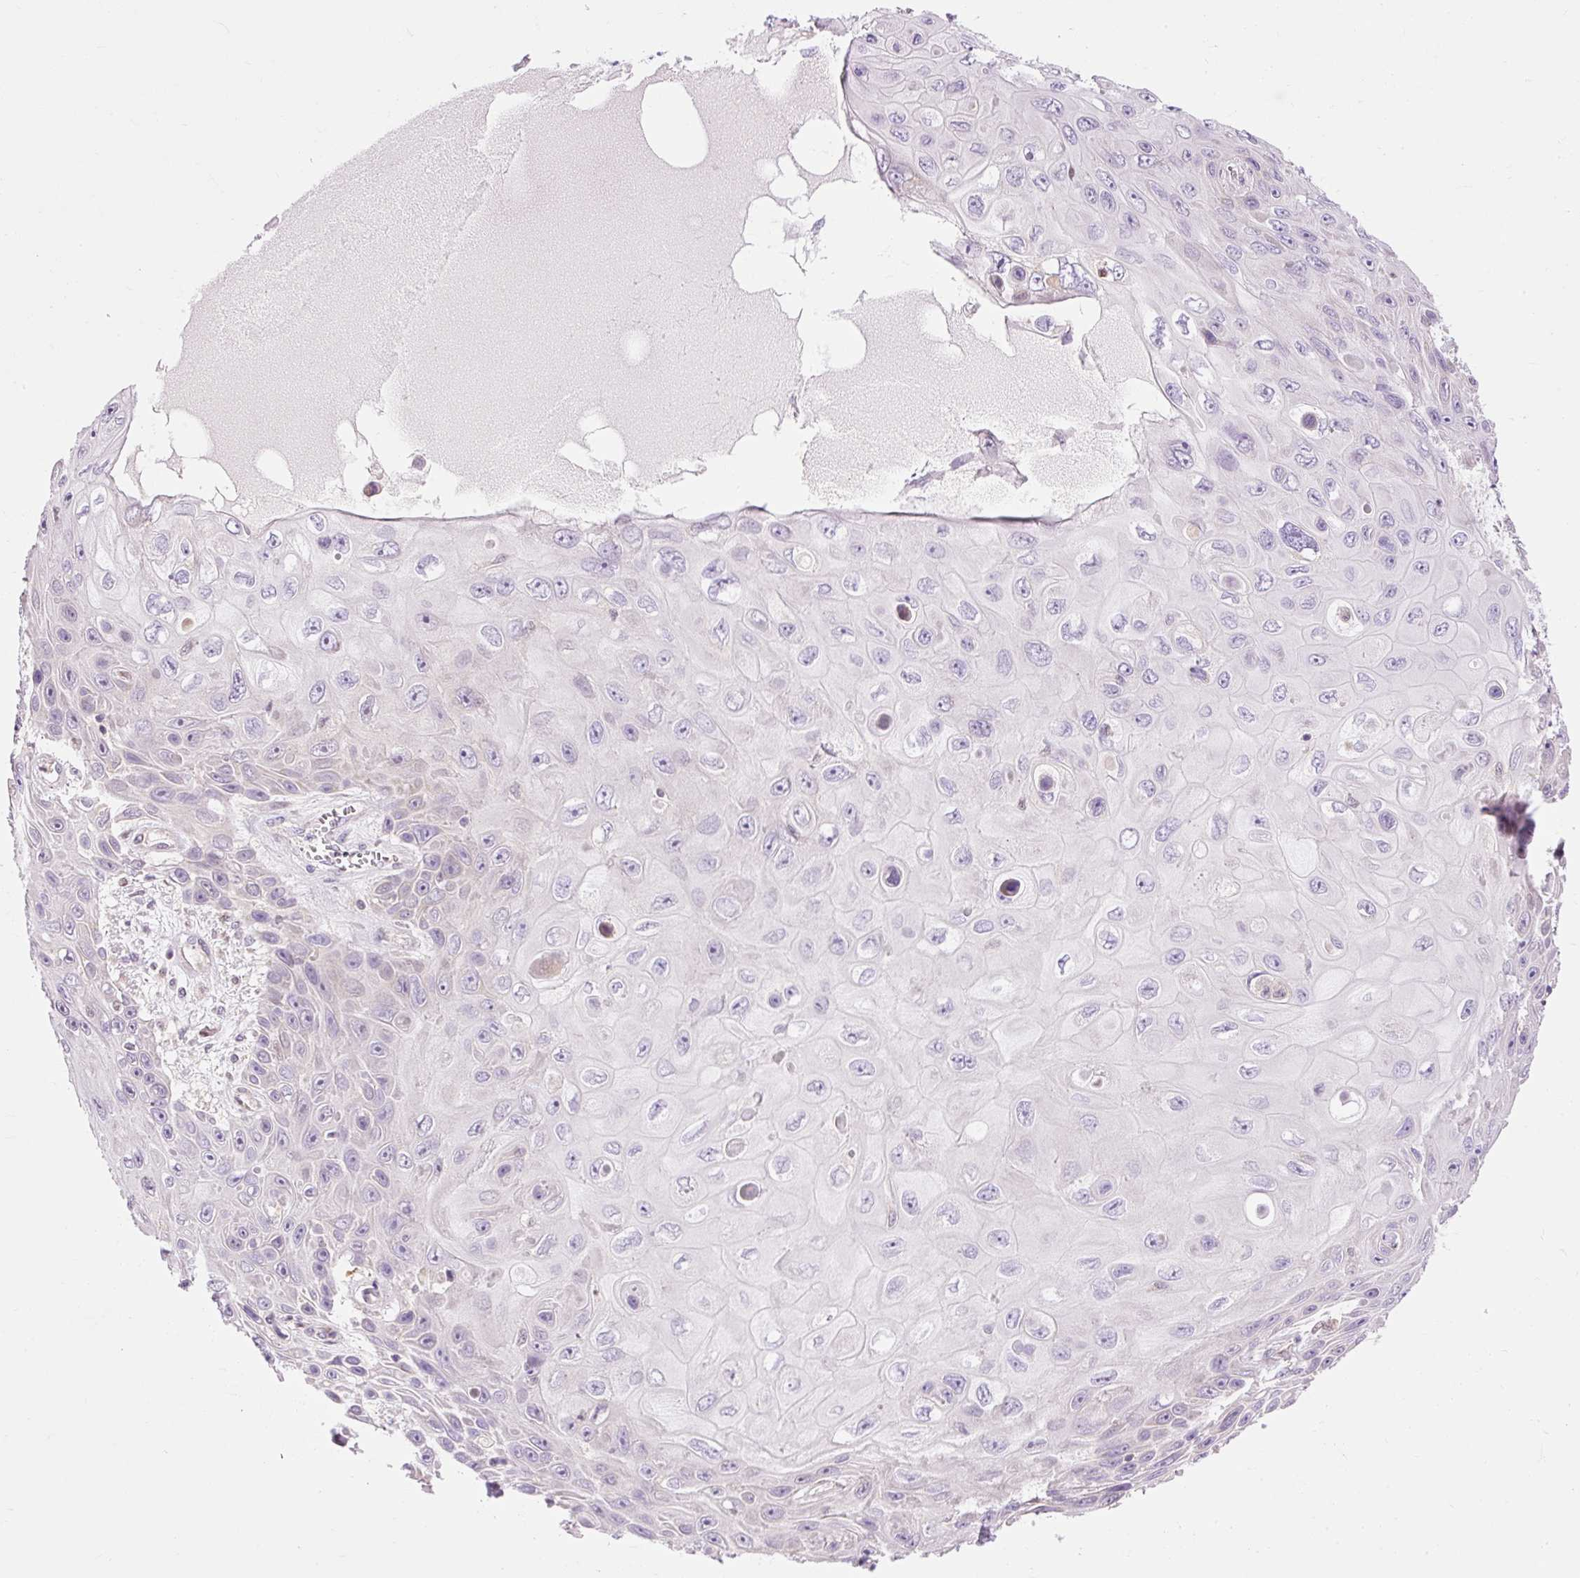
{"staining": {"intensity": "negative", "quantity": "none", "location": "none"}, "tissue": "skin cancer", "cell_type": "Tumor cells", "image_type": "cancer", "snomed": [{"axis": "morphology", "description": "Squamous cell carcinoma, NOS"}, {"axis": "topography", "description": "Skin"}], "caption": "A histopathology image of human skin cancer (squamous cell carcinoma) is negative for staining in tumor cells. The staining was performed using DAB to visualize the protein expression in brown, while the nuclei were stained in blue with hematoxylin (Magnification: 20x).", "gene": "IMMT", "patient": {"sex": "male", "age": 82}}